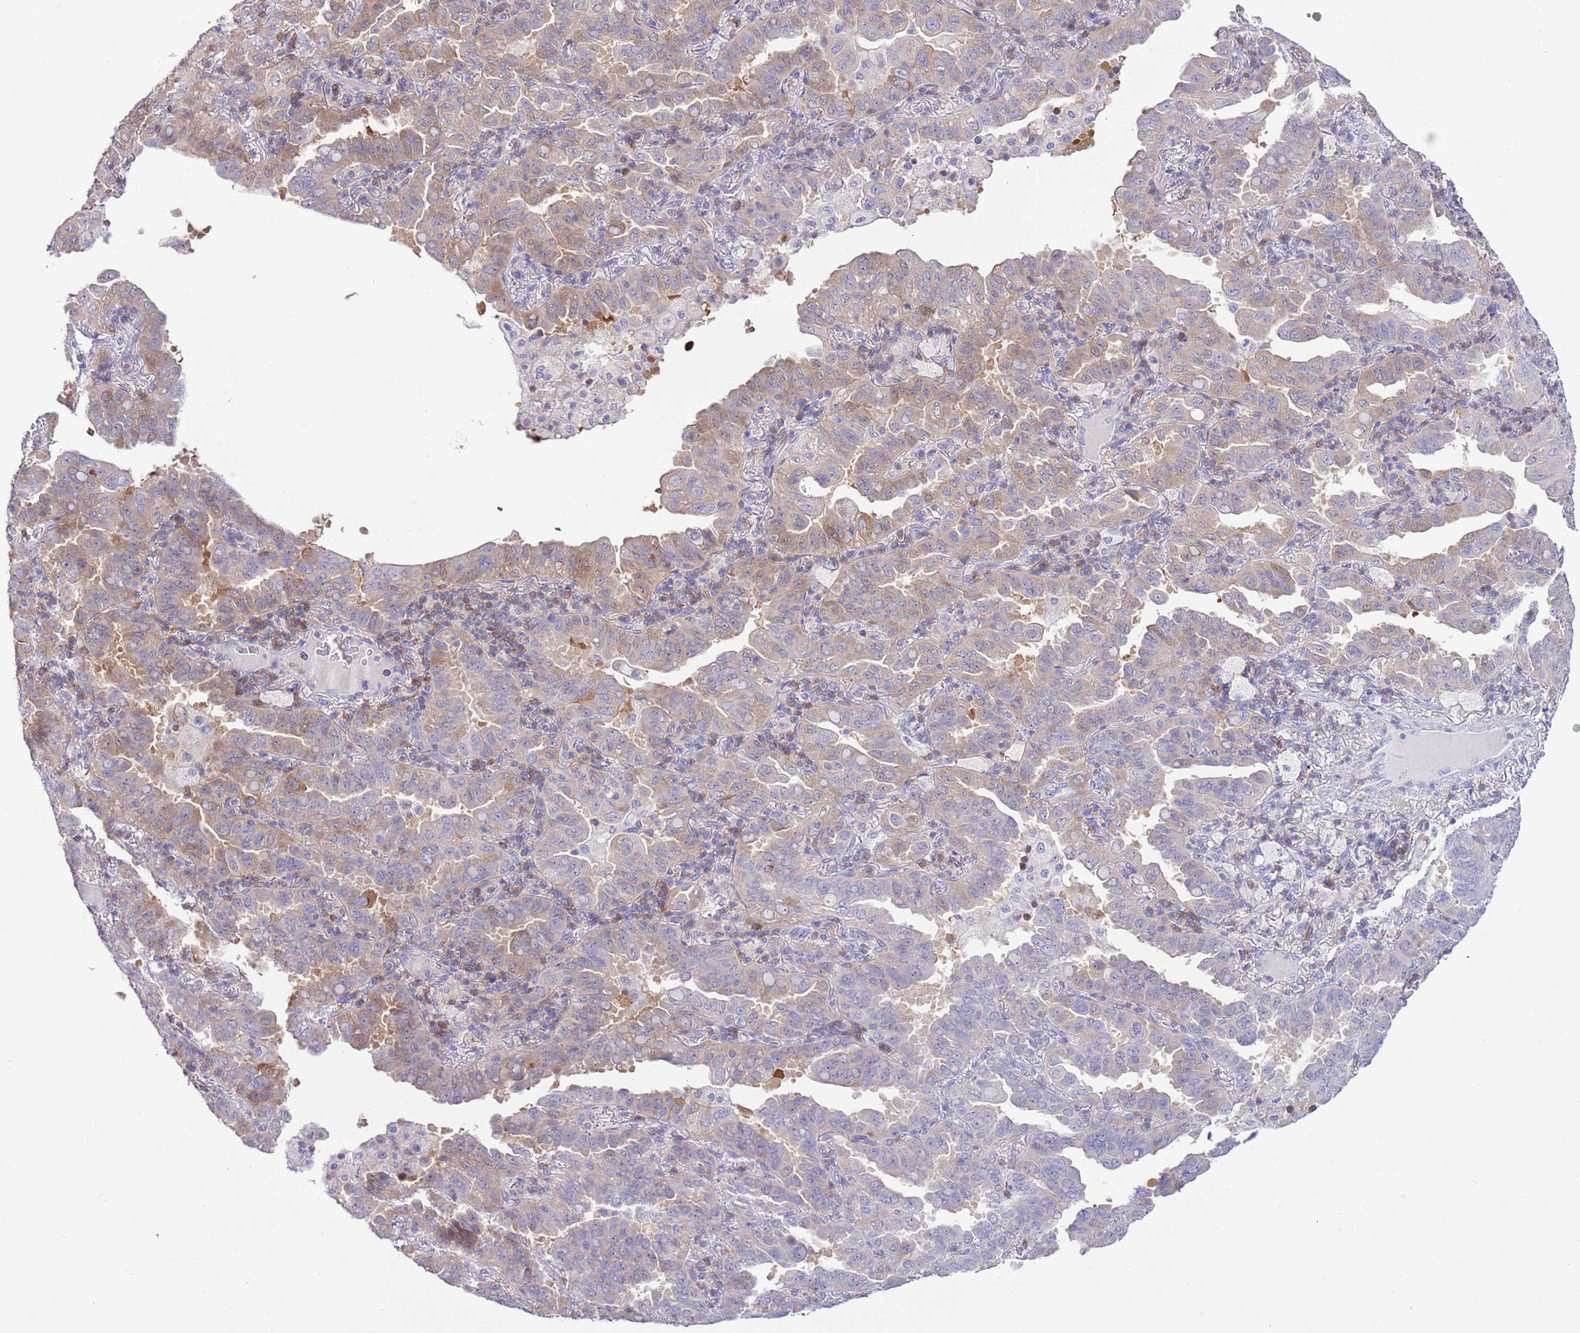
{"staining": {"intensity": "moderate", "quantity": "<25%", "location": "cytoplasmic/membranous"}, "tissue": "lung cancer", "cell_type": "Tumor cells", "image_type": "cancer", "snomed": [{"axis": "morphology", "description": "Adenocarcinoma, NOS"}, {"axis": "topography", "description": "Lung"}], "caption": "IHC staining of lung cancer (adenocarcinoma), which shows low levels of moderate cytoplasmic/membranous staining in about <25% of tumor cells indicating moderate cytoplasmic/membranous protein positivity. The staining was performed using DAB (3,3'-diaminobenzidine) (brown) for protein detection and nuclei were counterstained in hematoxylin (blue).", "gene": "PRR32", "patient": {"sex": "male", "age": 64}}